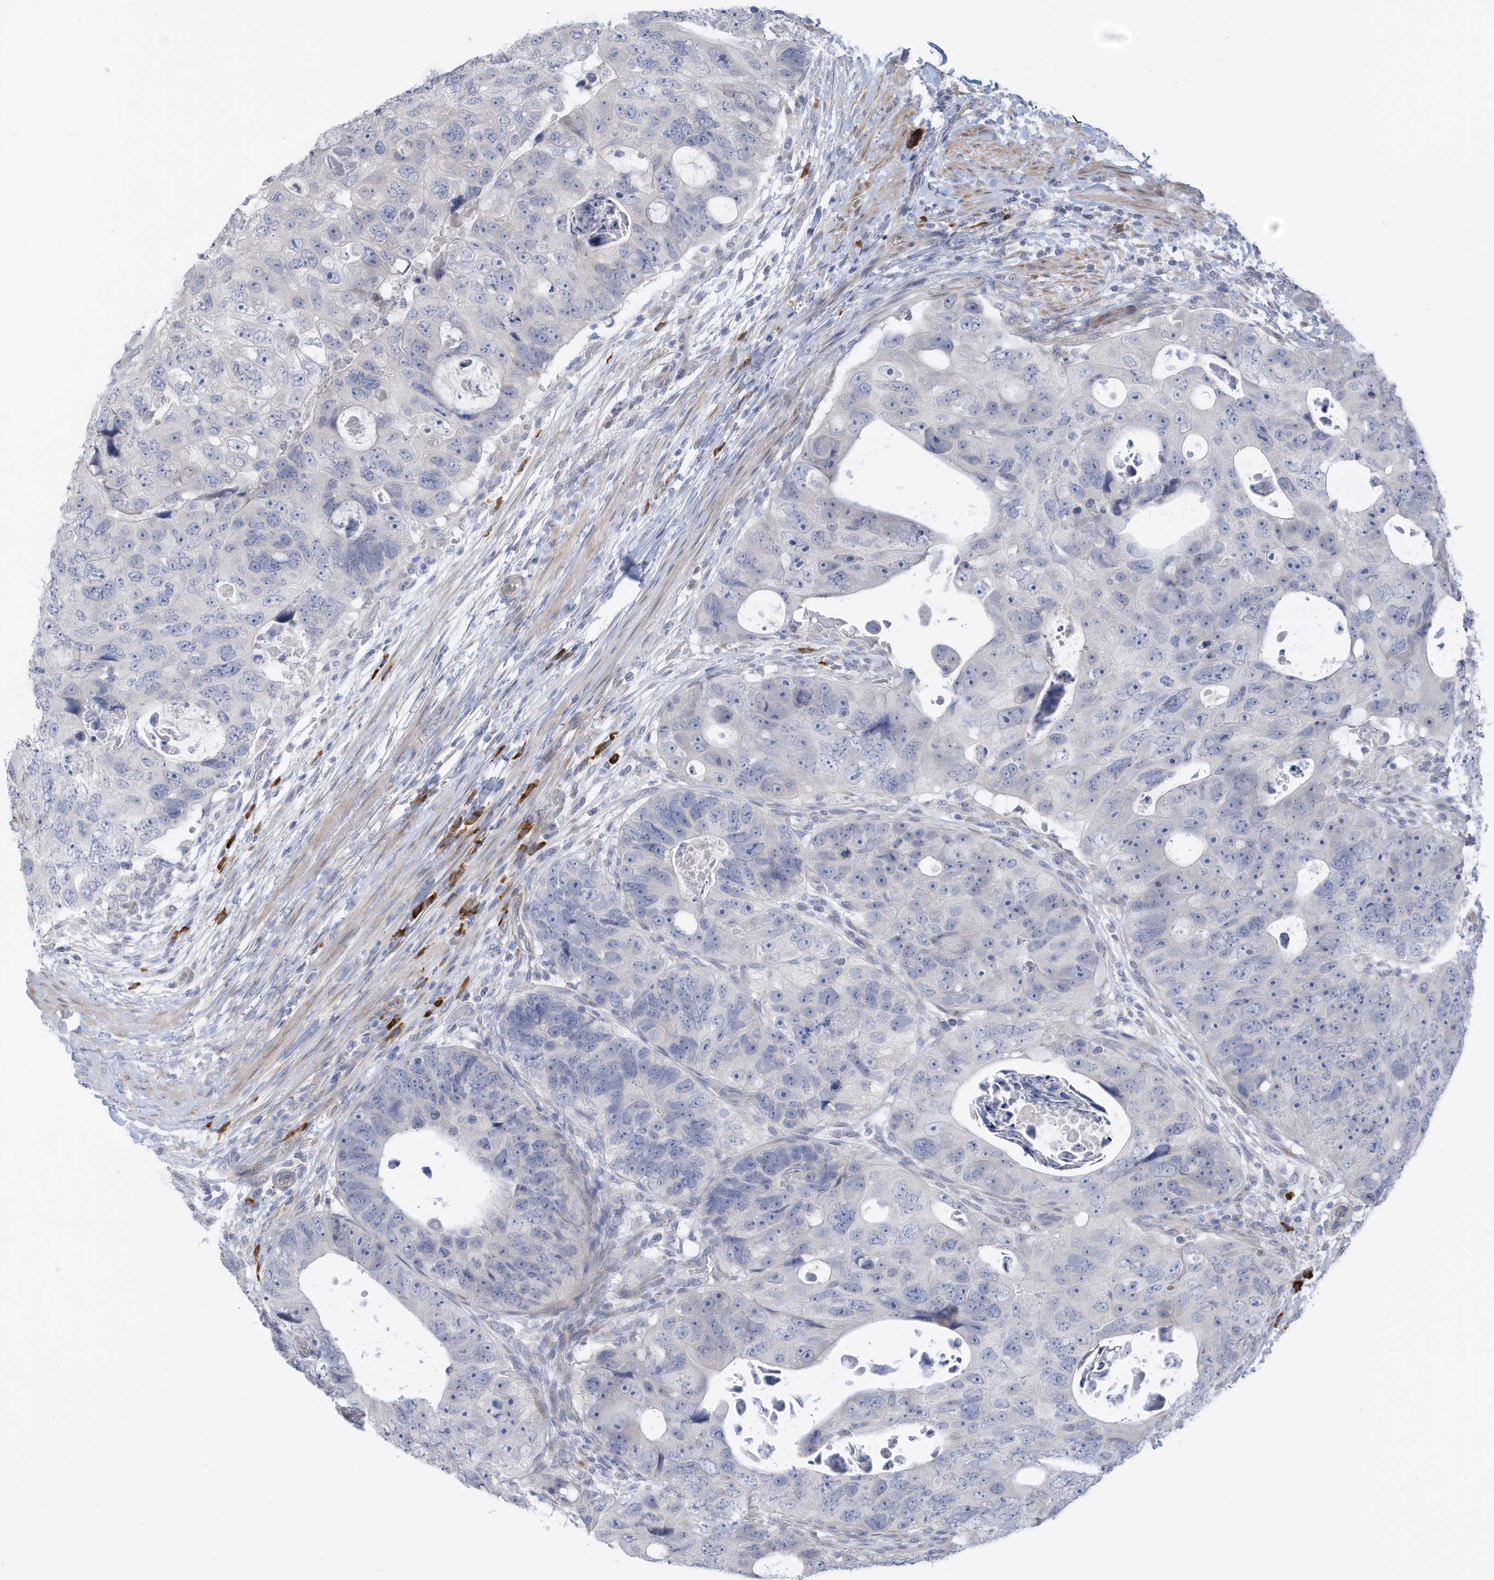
{"staining": {"intensity": "negative", "quantity": "none", "location": "none"}, "tissue": "colorectal cancer", "cell_type": "Tumor cells", "image_type": "cancer", "snomed": [{"axis": "morphology", "description": "Adenocarcinoma, NOS"}, {"axis": "topography", "description": "Rectum"}], "caption": "Immunohistochemistry (IHC) photomicrograph of human colorectal cancer (adenocarcinoma) stained for a protein (brown), which exhibits no expression in tumor cells.", "gene": "ZNF292", "patient": {"sex": "male", "age": 59}}